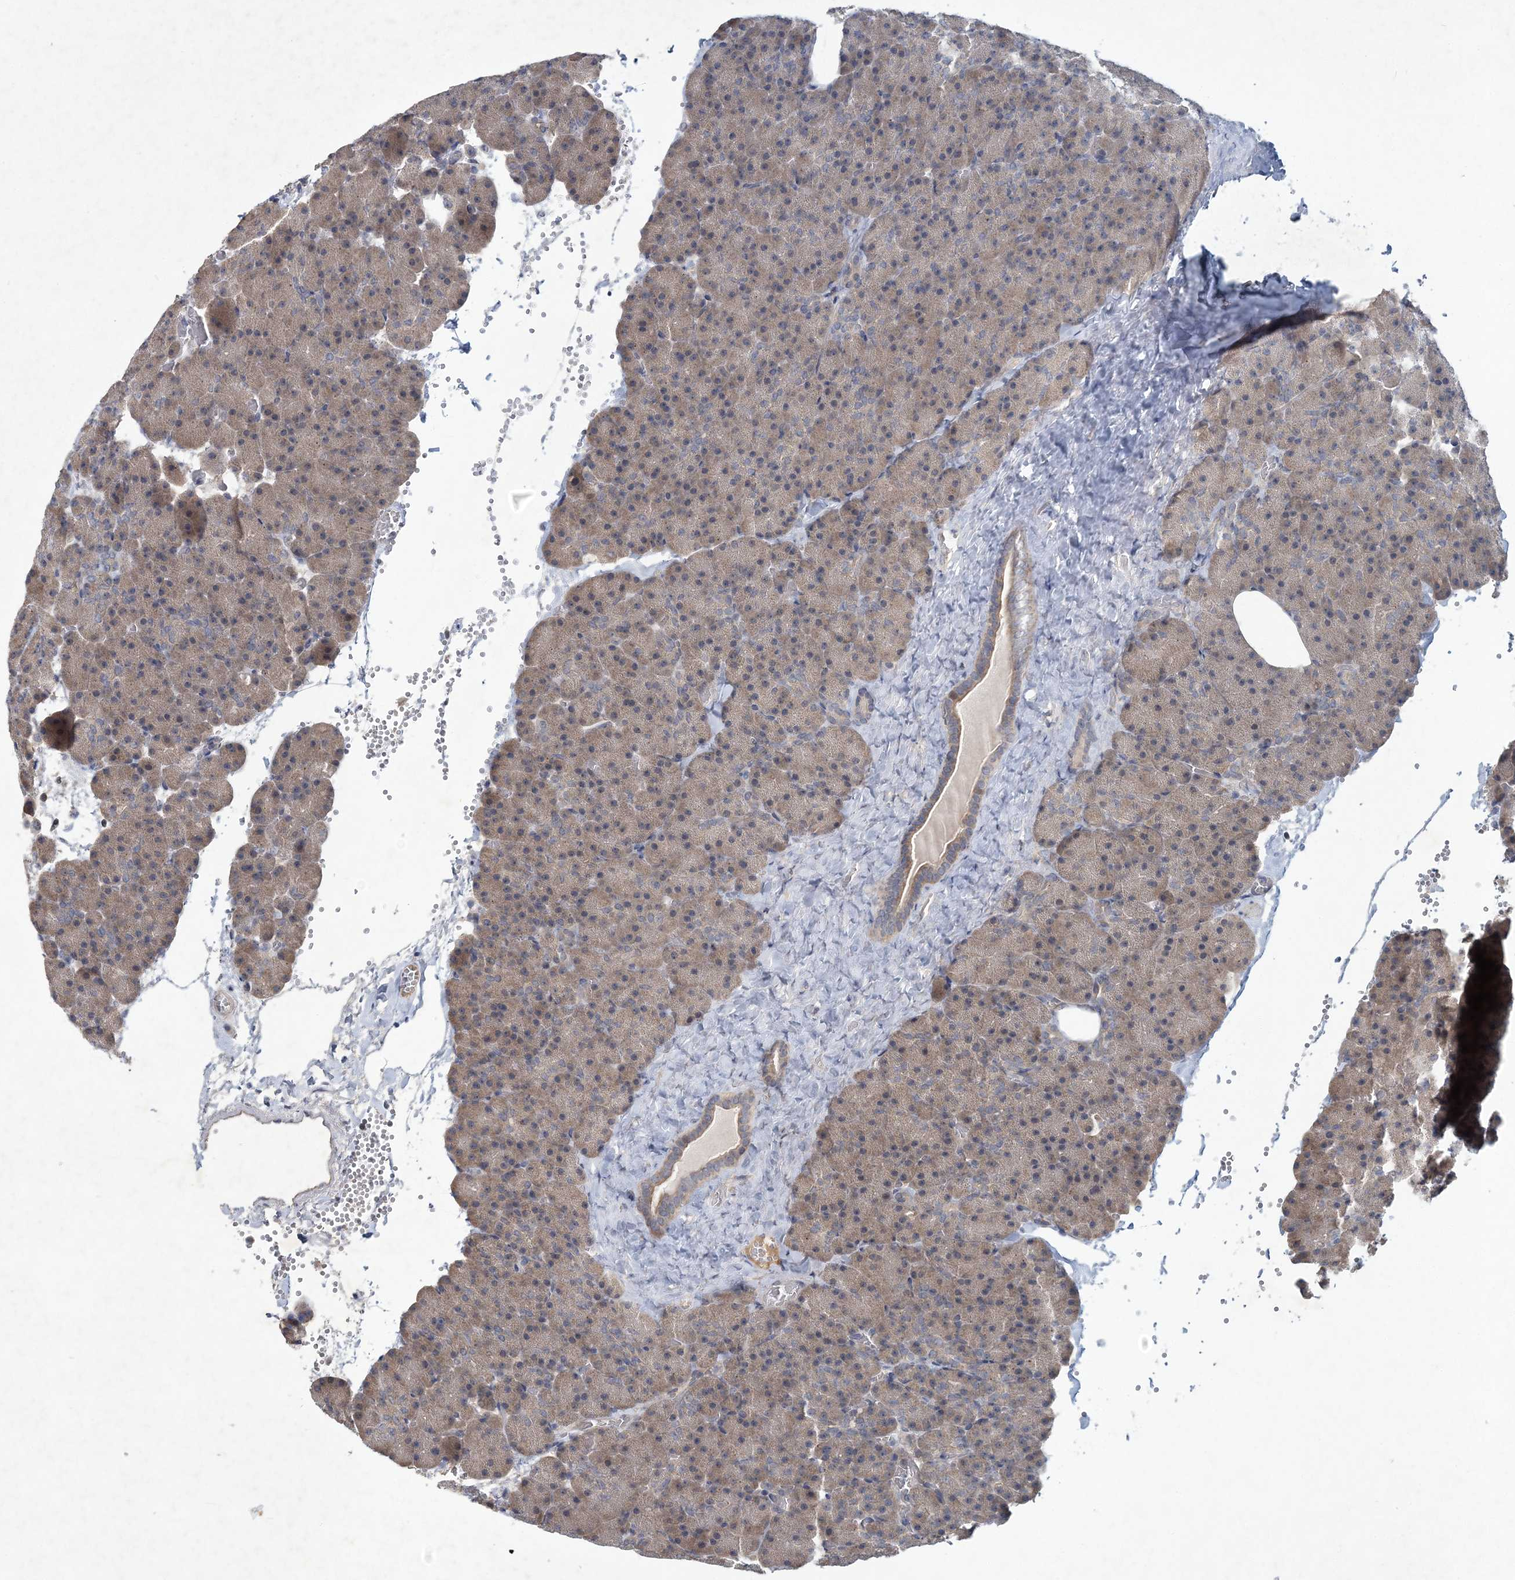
{"staining": {"intensity": "weak", "quantity": ">75%", "location": "cytoplasmic/membranous"}, "tissue": "pancreas", "cell_type": "Exocrine glandular cells", "image_type": "normal", "snomed": [{"axis": "morphology", "description": "Normal tissue, NOS"}, {"axis": "morphology", "description": "Carcinoid, malignant, NOS"}, {"axis": "topography", "description": "Pancreas"}], "caption": "Protein expression analysis of unremarkable pancreas exhibits weak cytoplasmic/membranous expression in about >75% of exocrine glandular cells. The protein of interest is shown in brown color, while the nuclei are stained blue.", "gene": "RNF25", "patient": {"sex": "female", "age": 35}}